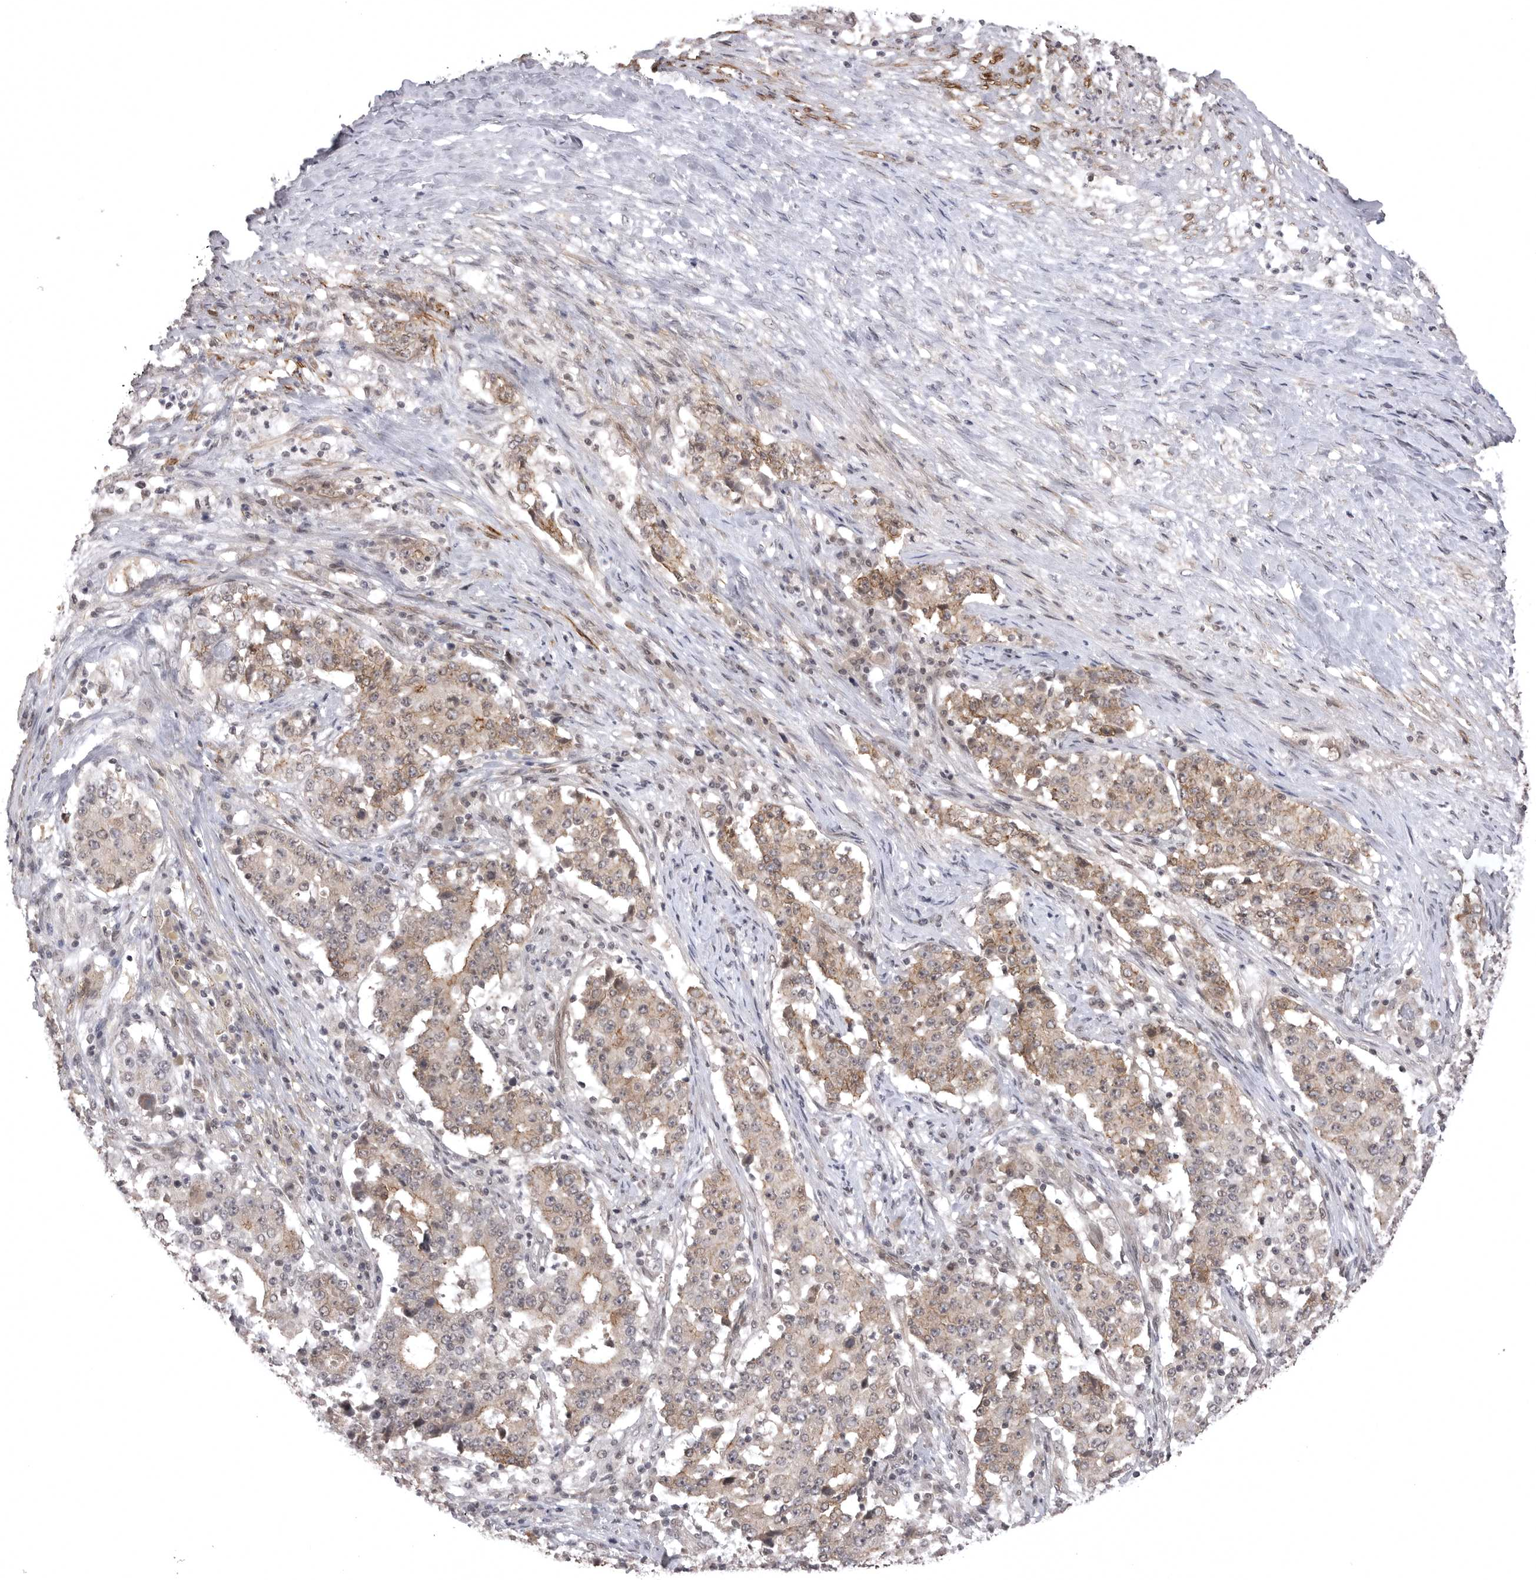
{"staining": {"intensity": "moderate", "quantity": "25%-75%", "location": "cytoplasmic/membranous"}, "tissue": "stomach cancer", "cell_type": "Tumor cells", "image_type": "cancer", "snomed": [{"axis": "morphology", "description": "Adenocarcinoma, NOS"}, {"axis": "topography", "description": "Stomach"}], "caption": "High-magnification brightfield microscopy of adenocarcinoma (stomach) stained with DAB (brown) and counterstained with hematoxylin (blue). tumor cells exhibit moderate cytoplasmic/membranous positivity is seen in about25%-75% of cells.", "gene": "SORBS1", "patient": {"sex": "male", "age": 59}}